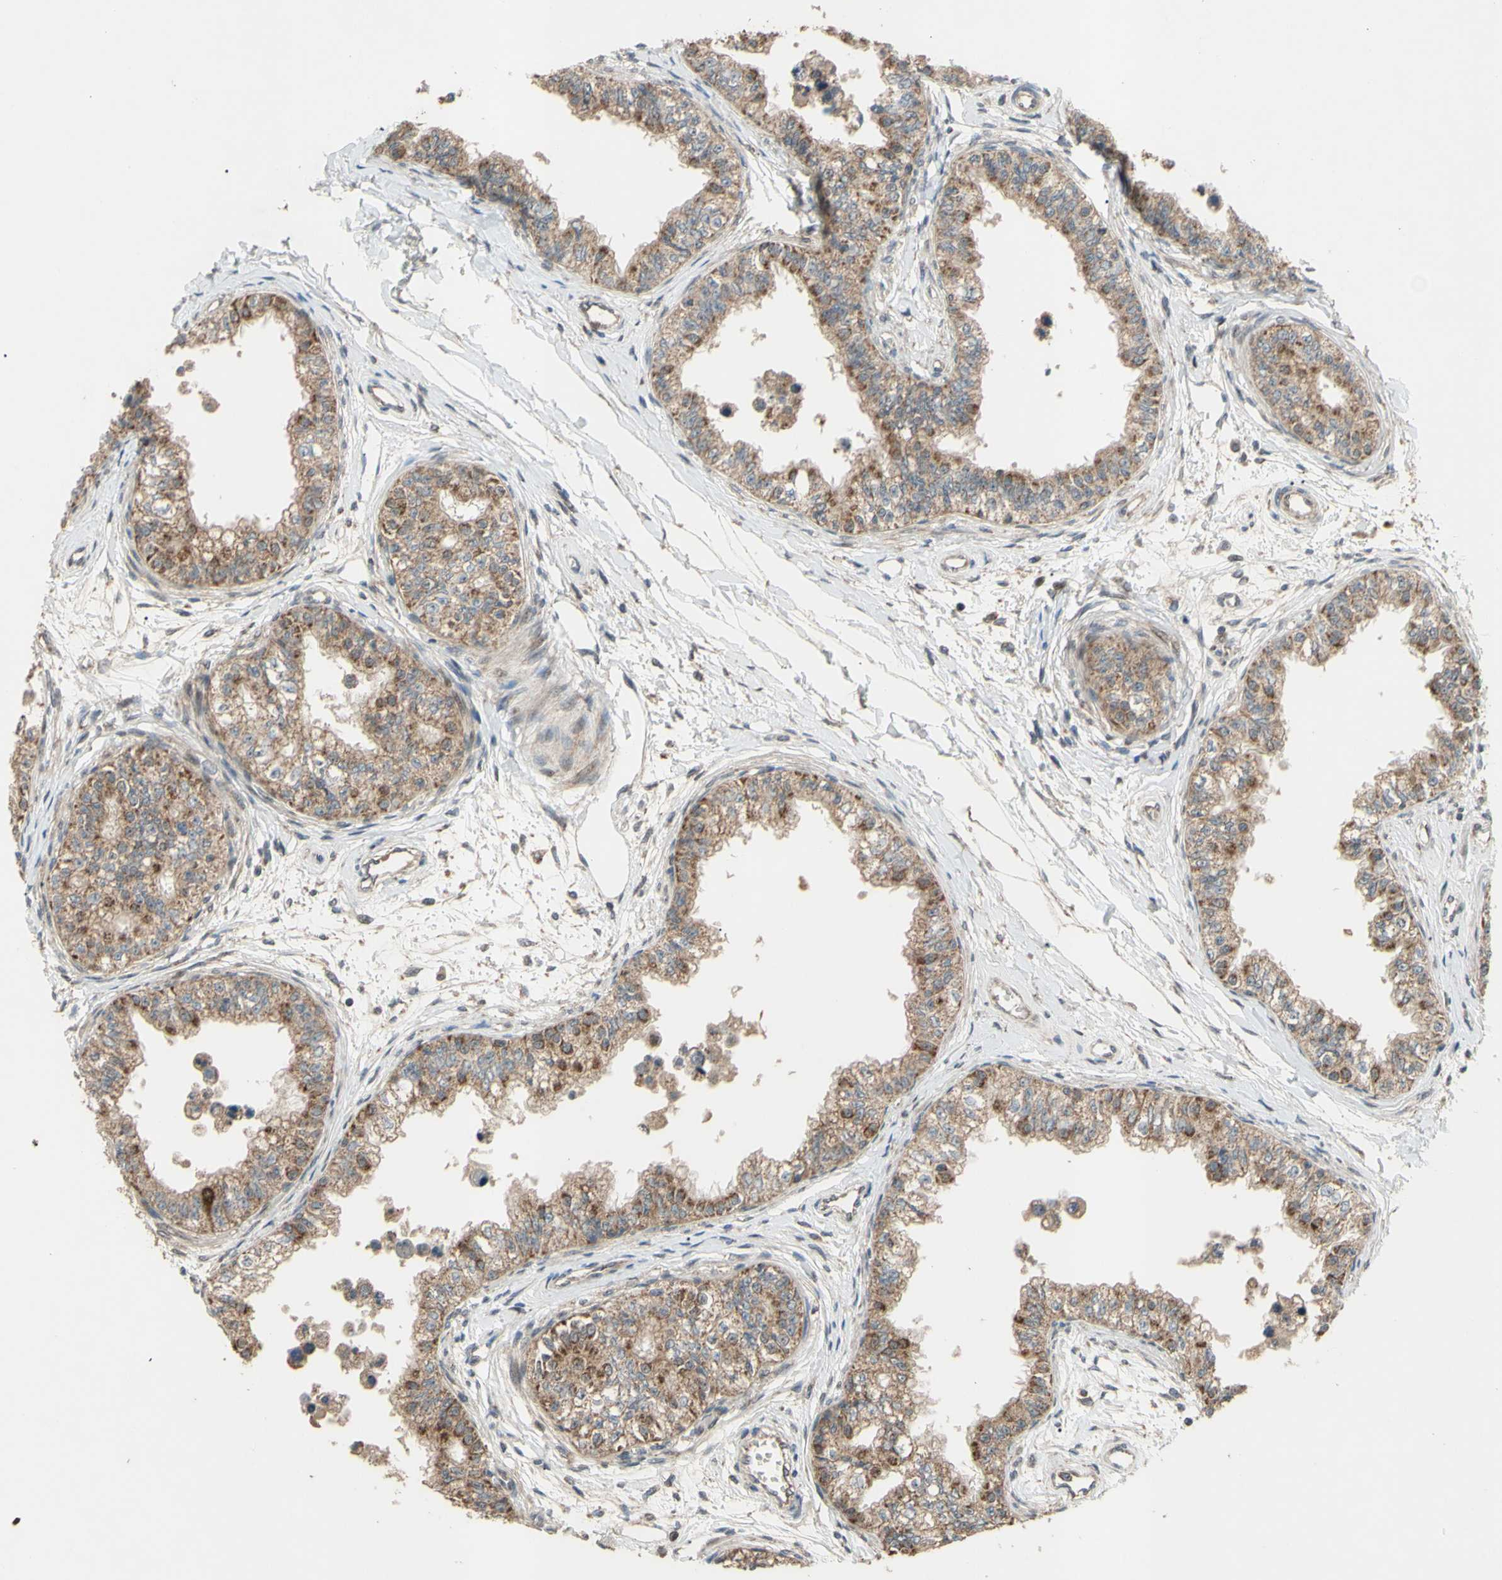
{"staining": {"intensity": "moderate", "quantity": ">75%", "location": "cytoplasmic/membranous"}, "tissue": "epididymis", "cell_type": "Glandular cells", "image_type": "normal", "snomed": [{"axis": "morphology", "description": "Normal tissue, NOS"}, {"axis": "morphology", "description": "Adenocarcinoma, metastatic, NOS"}, {"axis": "topography", "description": "Testis"}, {"axis": "topography", "description": "Epididymis"}], "caption": "Benign epididymis exhibits moderate cytoplasmic/membranous positivity in about >75% of glandular cells, visualized by immunohistochemistry. (IHC, brightfield microscopy, high magnification).", "gene": "CD164", "patient": {"sex": "male", "age": 26}}